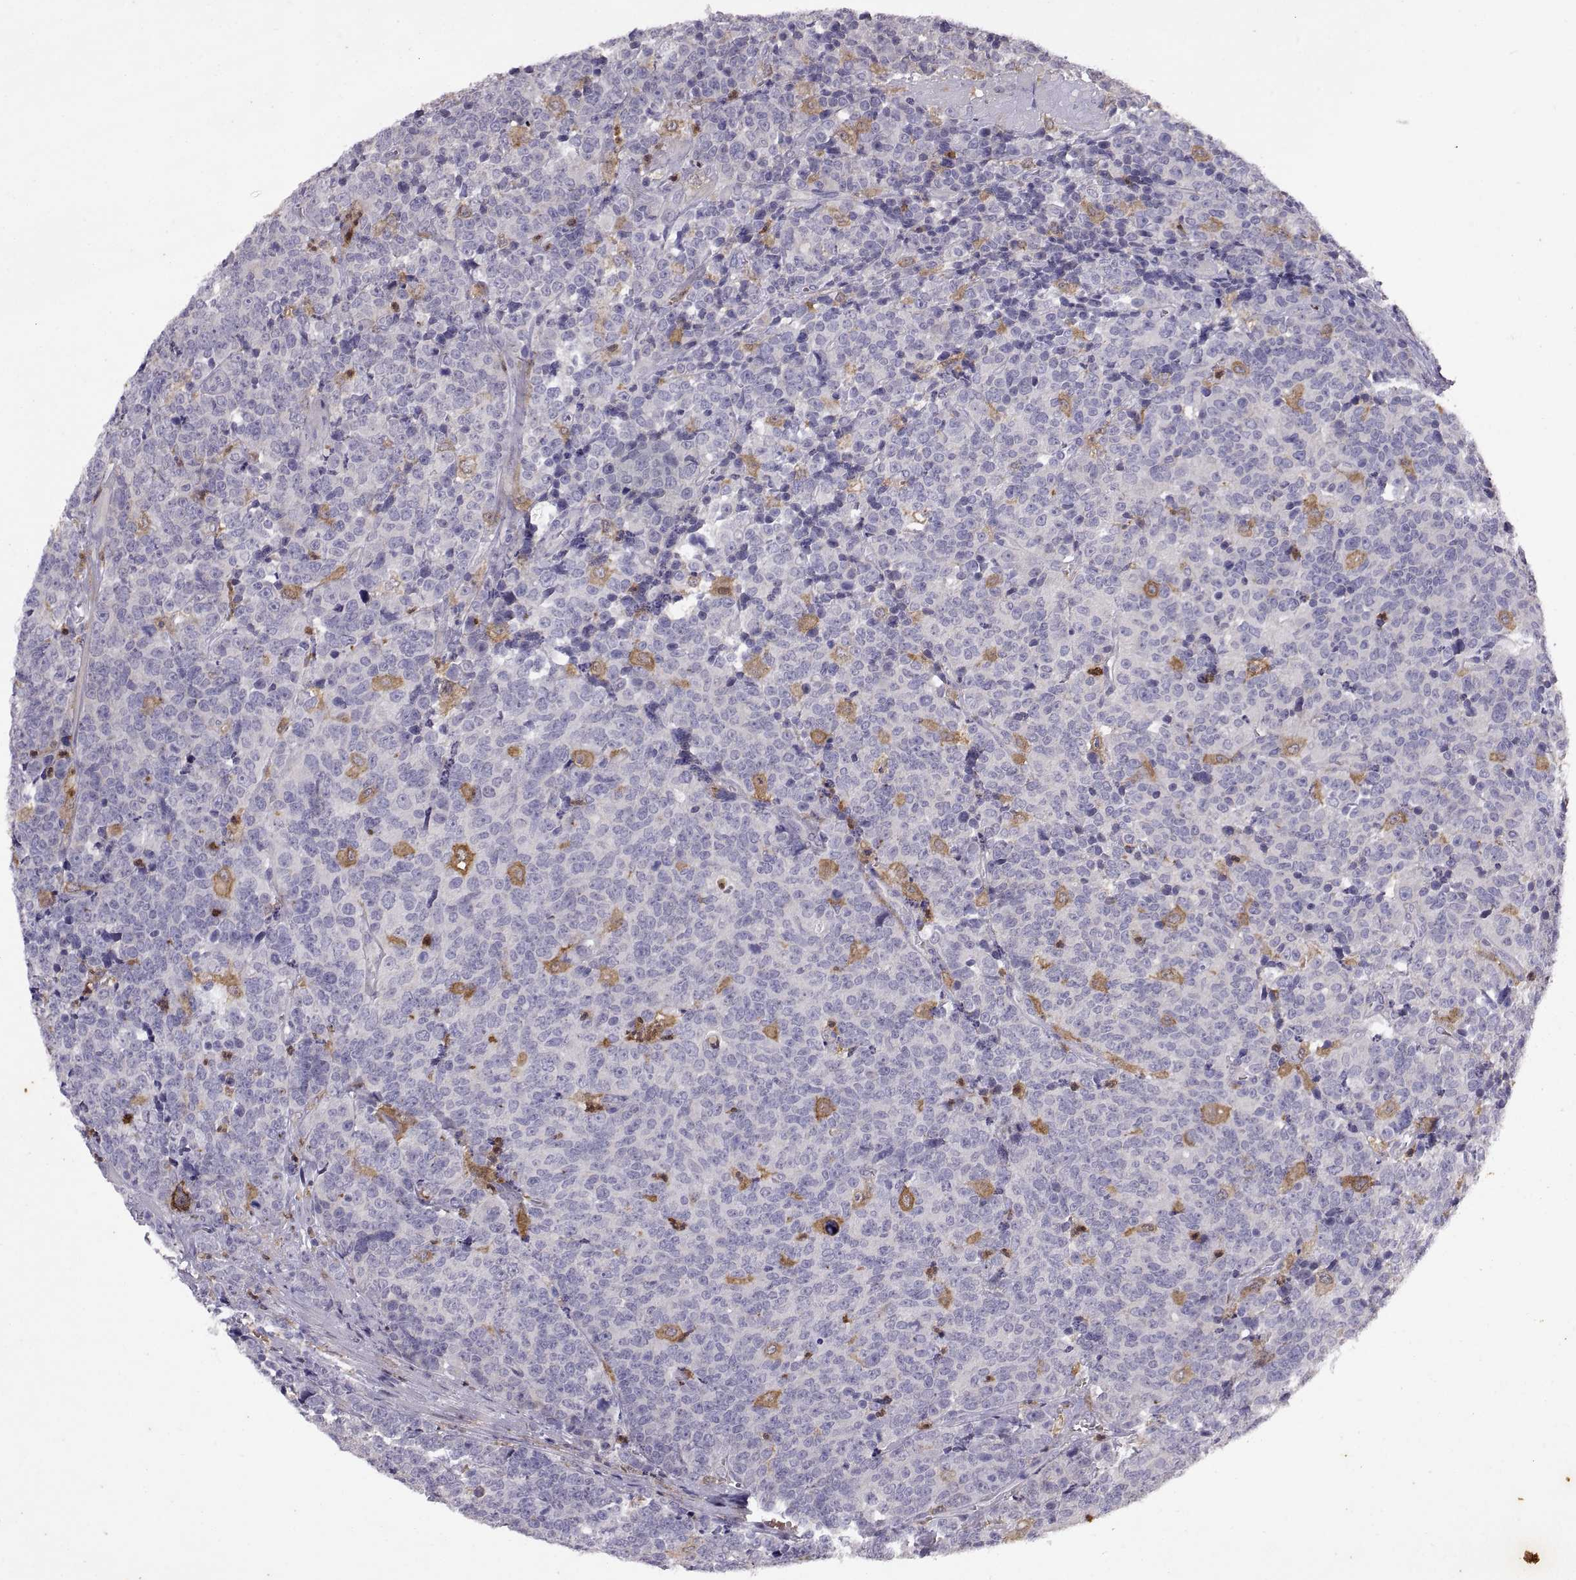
{"staining": {"intensity": "negative", "quantity": "none", "location": "none"}, "tissue": "prostate cancer", "cell_type": "Tumor cells", "image_type": "cancer", "snomed": [{"axis": "morphology", "description": "Adenocarcinoma, NOS"}, {"axis": "topography", "description": "Prostate"}], "caption": "Human adenocarcinoma (prostate) stained for a protein using immunohistochemistry (IHC) displays no expression in tumor cells.", "gene": "DOK3", "patient": {"sex": "male", "age": 67}}